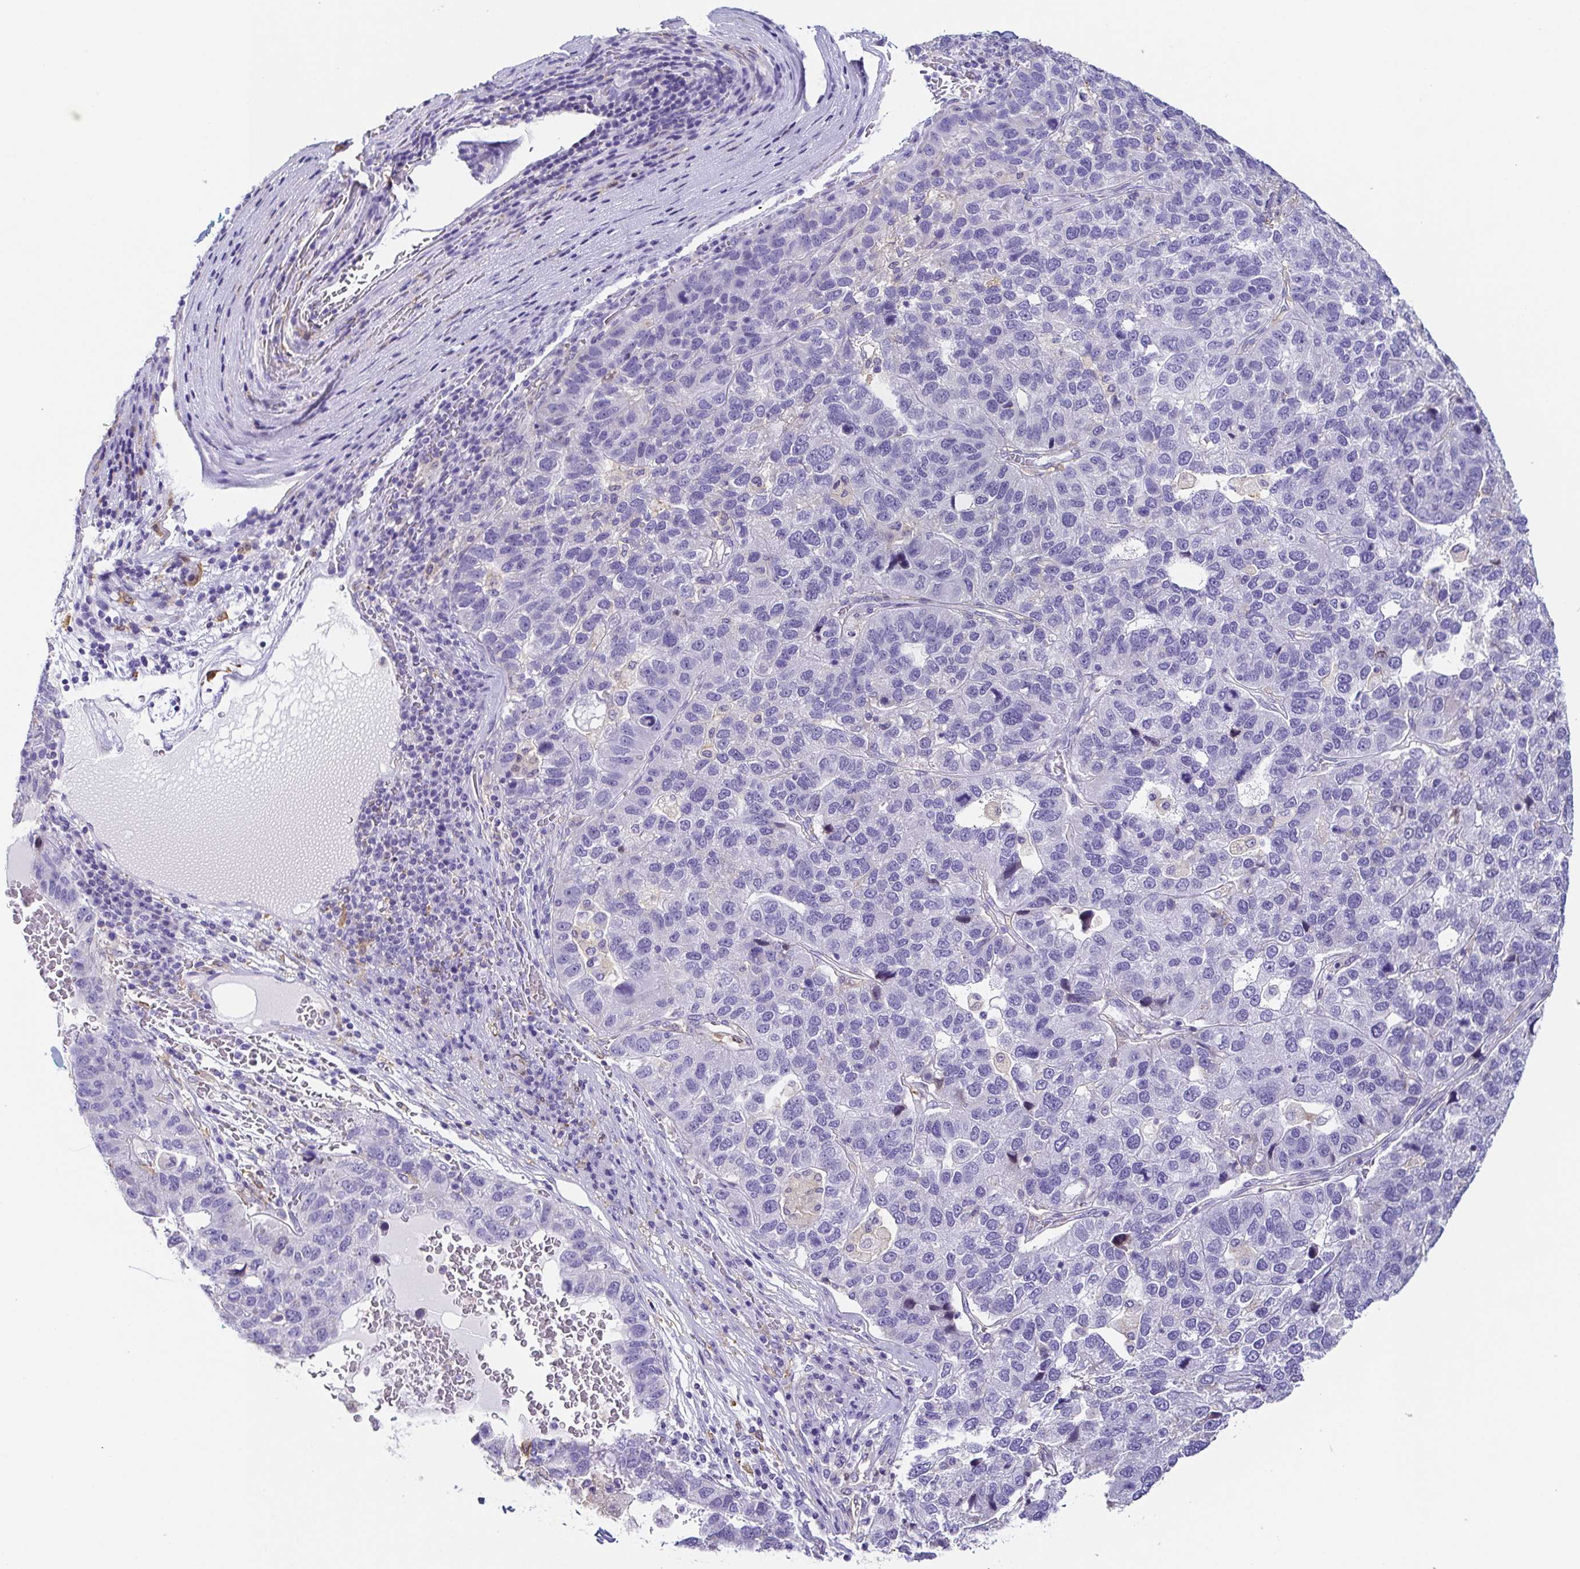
{"staining": {"intensity": "negative", "quantity": "none", "location": "none"}, "tissue": "pancreatic cancer", "cell_type": "Tumor cells", "image_type": "cancer", "snomed": [{"axis": "morphology", "description": "Adenocarcinoma, NOS"}, {"axis": "topography", "description": "Pancreas"}], "caption": "This is a micrograph of IHC staining of pancreatic cancer (adenocarcinoma), which shows no positivity in tumor cells.", "gene": "ANXA10", "patient": {"sex": "female", "age": 61}}